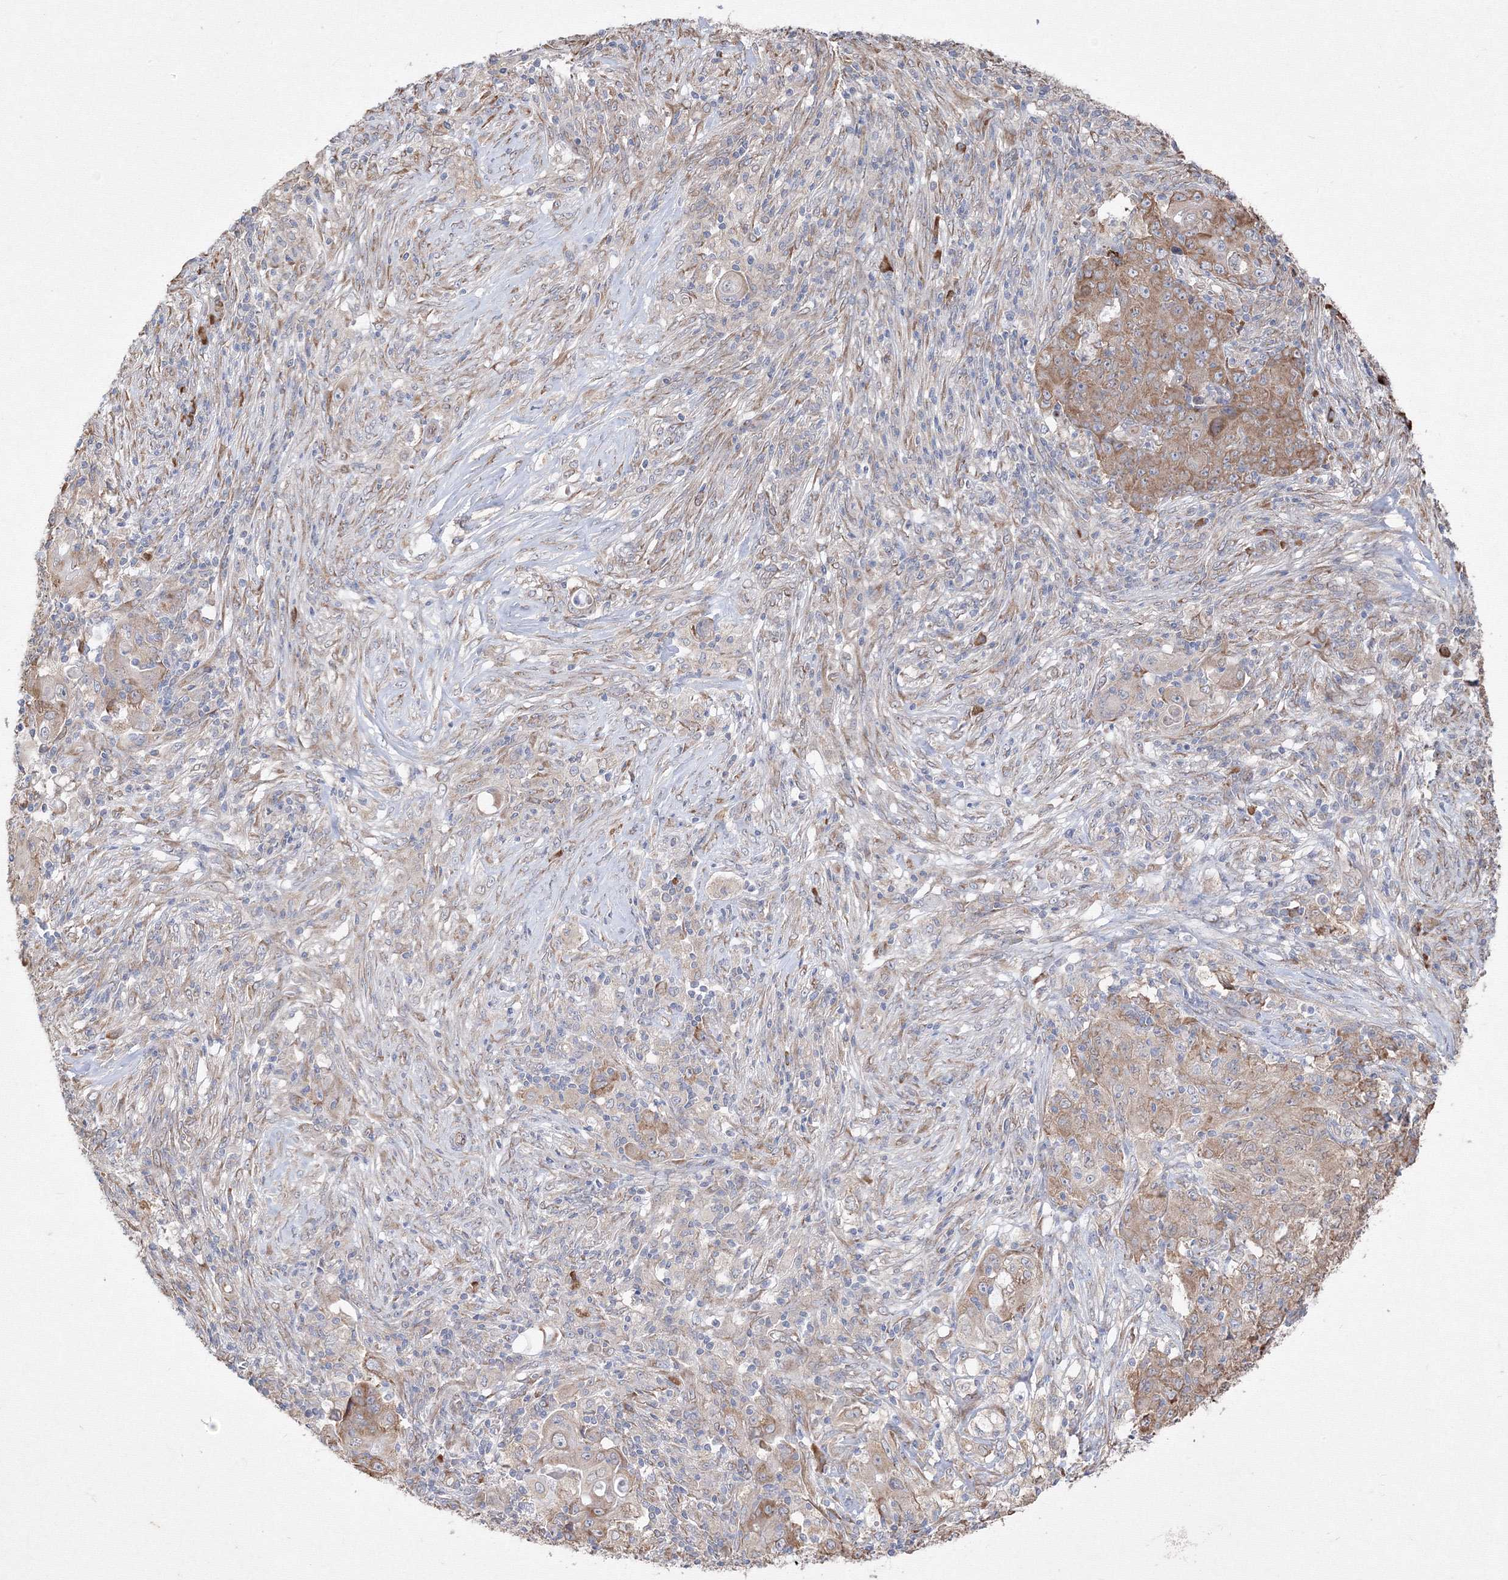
{"staining": {"intensity": "moderate", "quantity": ">75%", "location": "cytoplasmic/membranous"}, "tissue": "ovarian cancer", "cell_type": "Tumor cells", "image_type": "cancer", "snomed": [{"axis": "morphology", "description": "Carcinoma, endometroid"}, {"axis": "topography", "description": "Ovary"}], "caption": "A micrograph of human endometroid carcinoma (ovarian) stained for a protein reveals moderate cytoplasmic/membranous brown staining in tumor cells.", "gene": "FBXL8", "patient": {"sex": "female", "age": 42}}